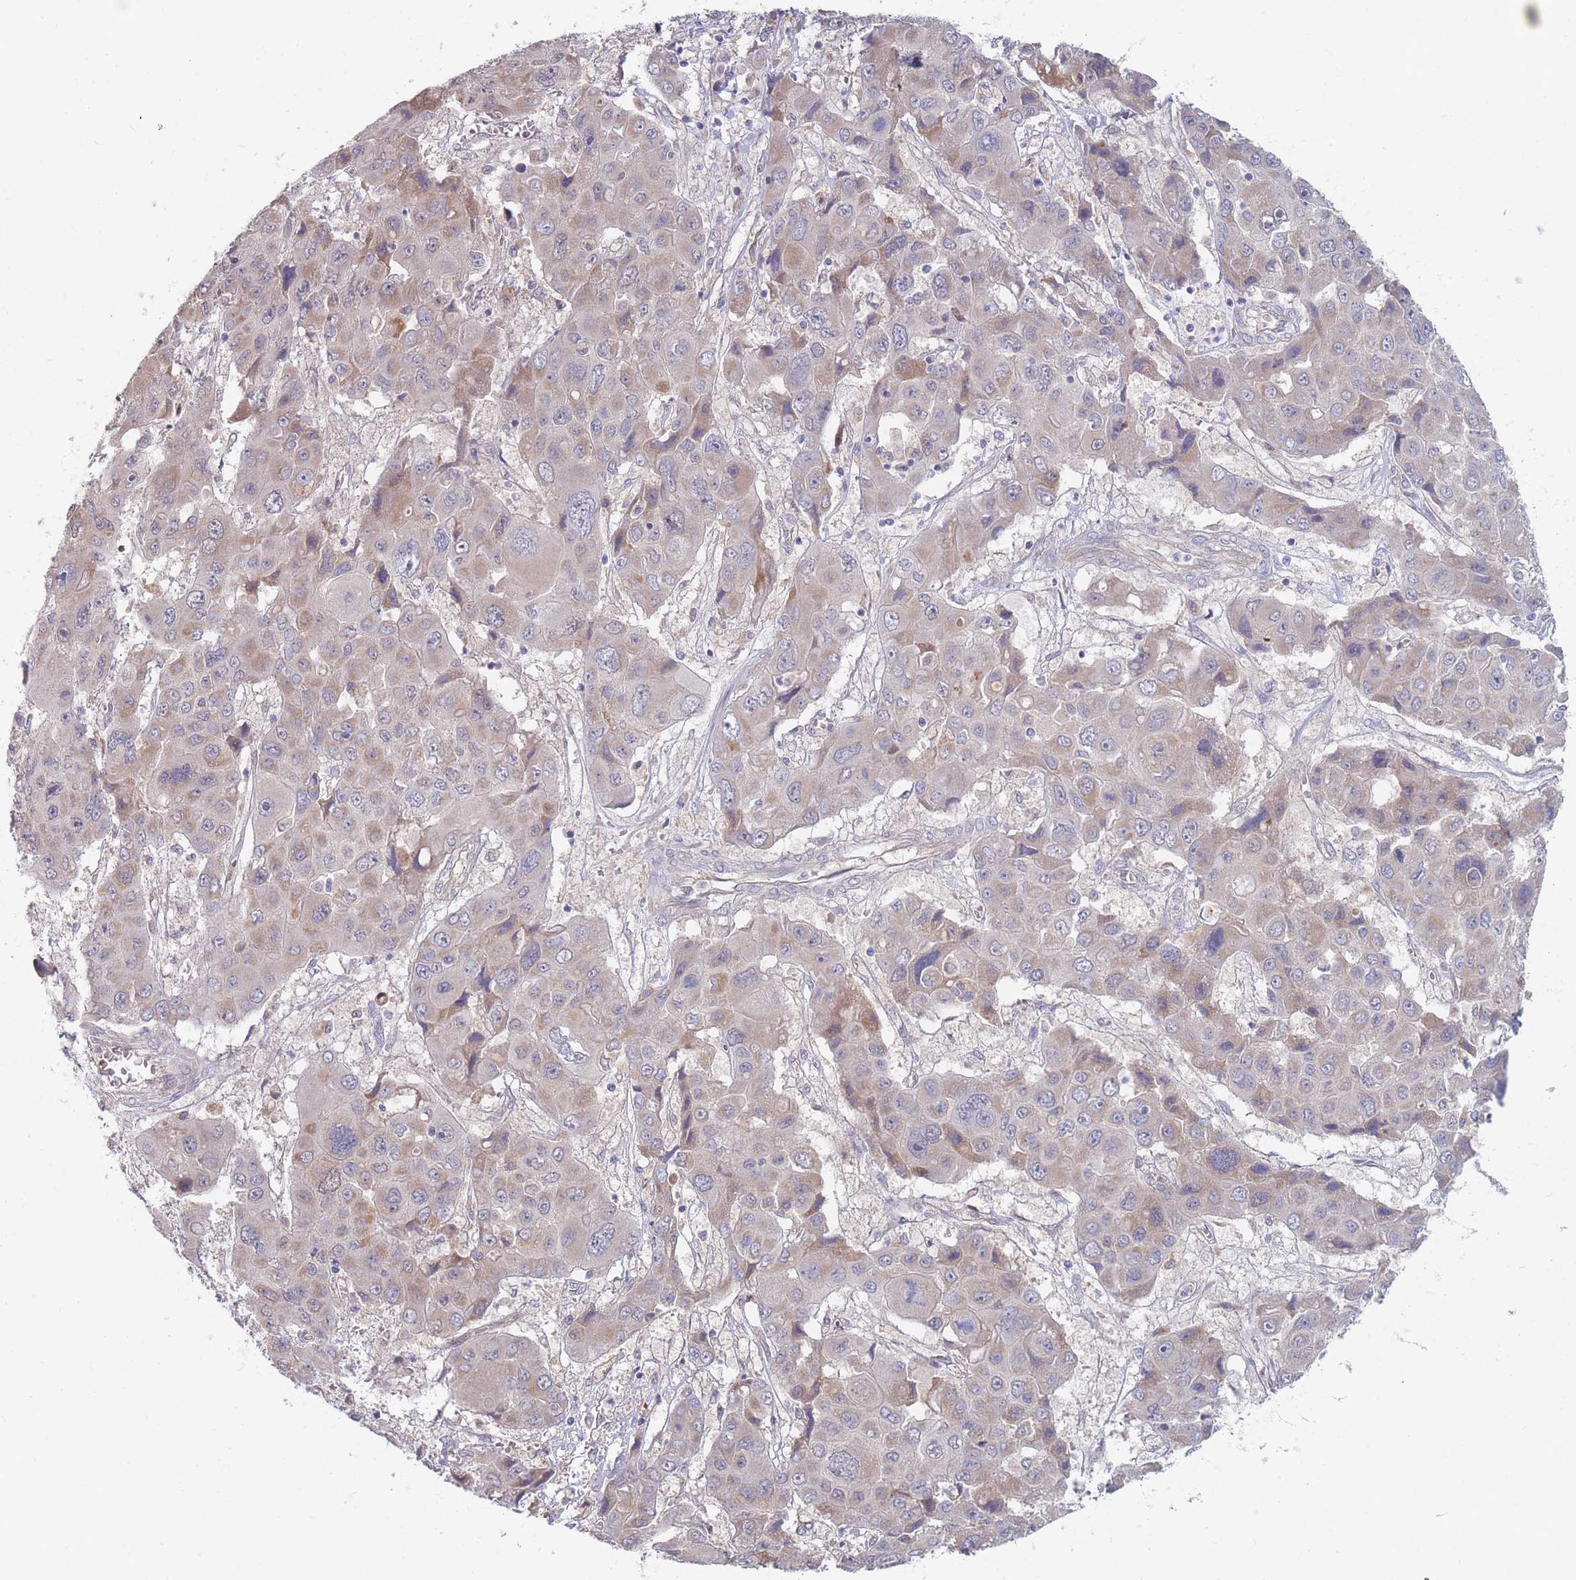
{"staining": {"intensity": "weak", "quantity": "25%-75%", "location": "cytoplasmic/membranous"}, "tissue": "liver cancer", "cell_type": "Tumor cells", "image_type": "cancer", "snomed": [{"axis": "morphology", "description": "Cholangiocarcinoma"}, {"axis": "topography", "description": "Liver"}], "caption": "Immunohistochemistry of liver cancer displays low levels of weak cytoplasmic/membranous expression in approximately 25%-75% of tumor cells. (Stains: DAB (3,3'-diaminobenzidine) in brown, nuclei in blue, Microscopy: brightfield microscopy at high magnification).", "gene": "NUB1", "patient": {"sex": "male", "age": 67}}